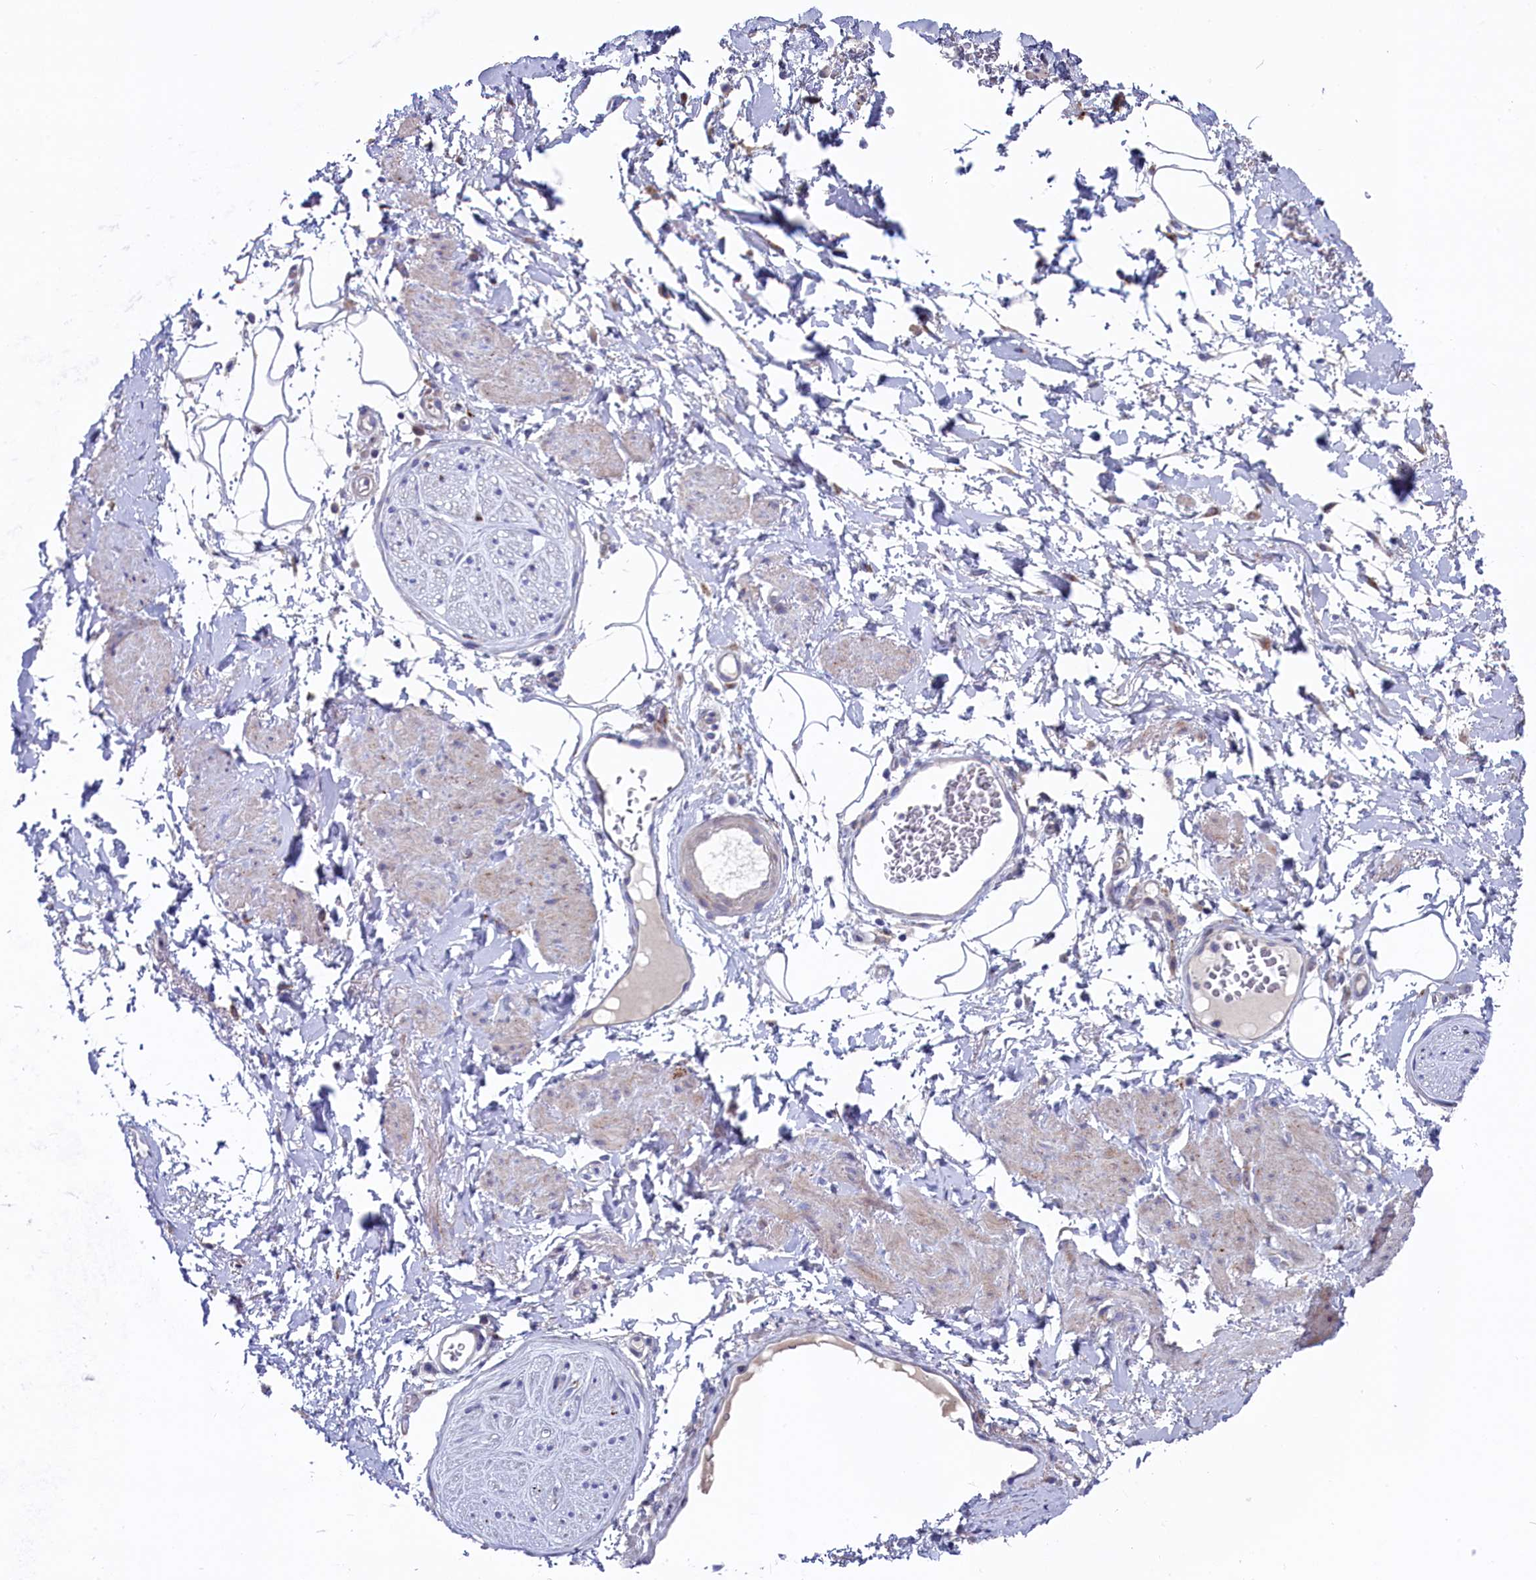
{"staining": {"intensity": "negative", "quantity": "none", "location": "none"}, "tissue": "adipose tissue", "cell_type": "Adipocytes", "image_type": "normal", "snomed": [{"axis": "morphology", "description": "Normal tissue, NOS"}, {"axis": "morphology", "description": "Adenocarcinoma, NOS"}, {"axis": "topography", "description": "Rectum"}, {"axis": "topography", "description": "Vagina"}, {"axis": "topography", "description": "Peripheral nerve tissue"}], "caption": "DAB (3,3'-diaminobenzidine) immunohistochemical staining of unremarkable adipose tissue demonstrates no significant positivity in adipocytes.", "gene": "NUDT7", "patient": {"sex": "female", "age": 71}}